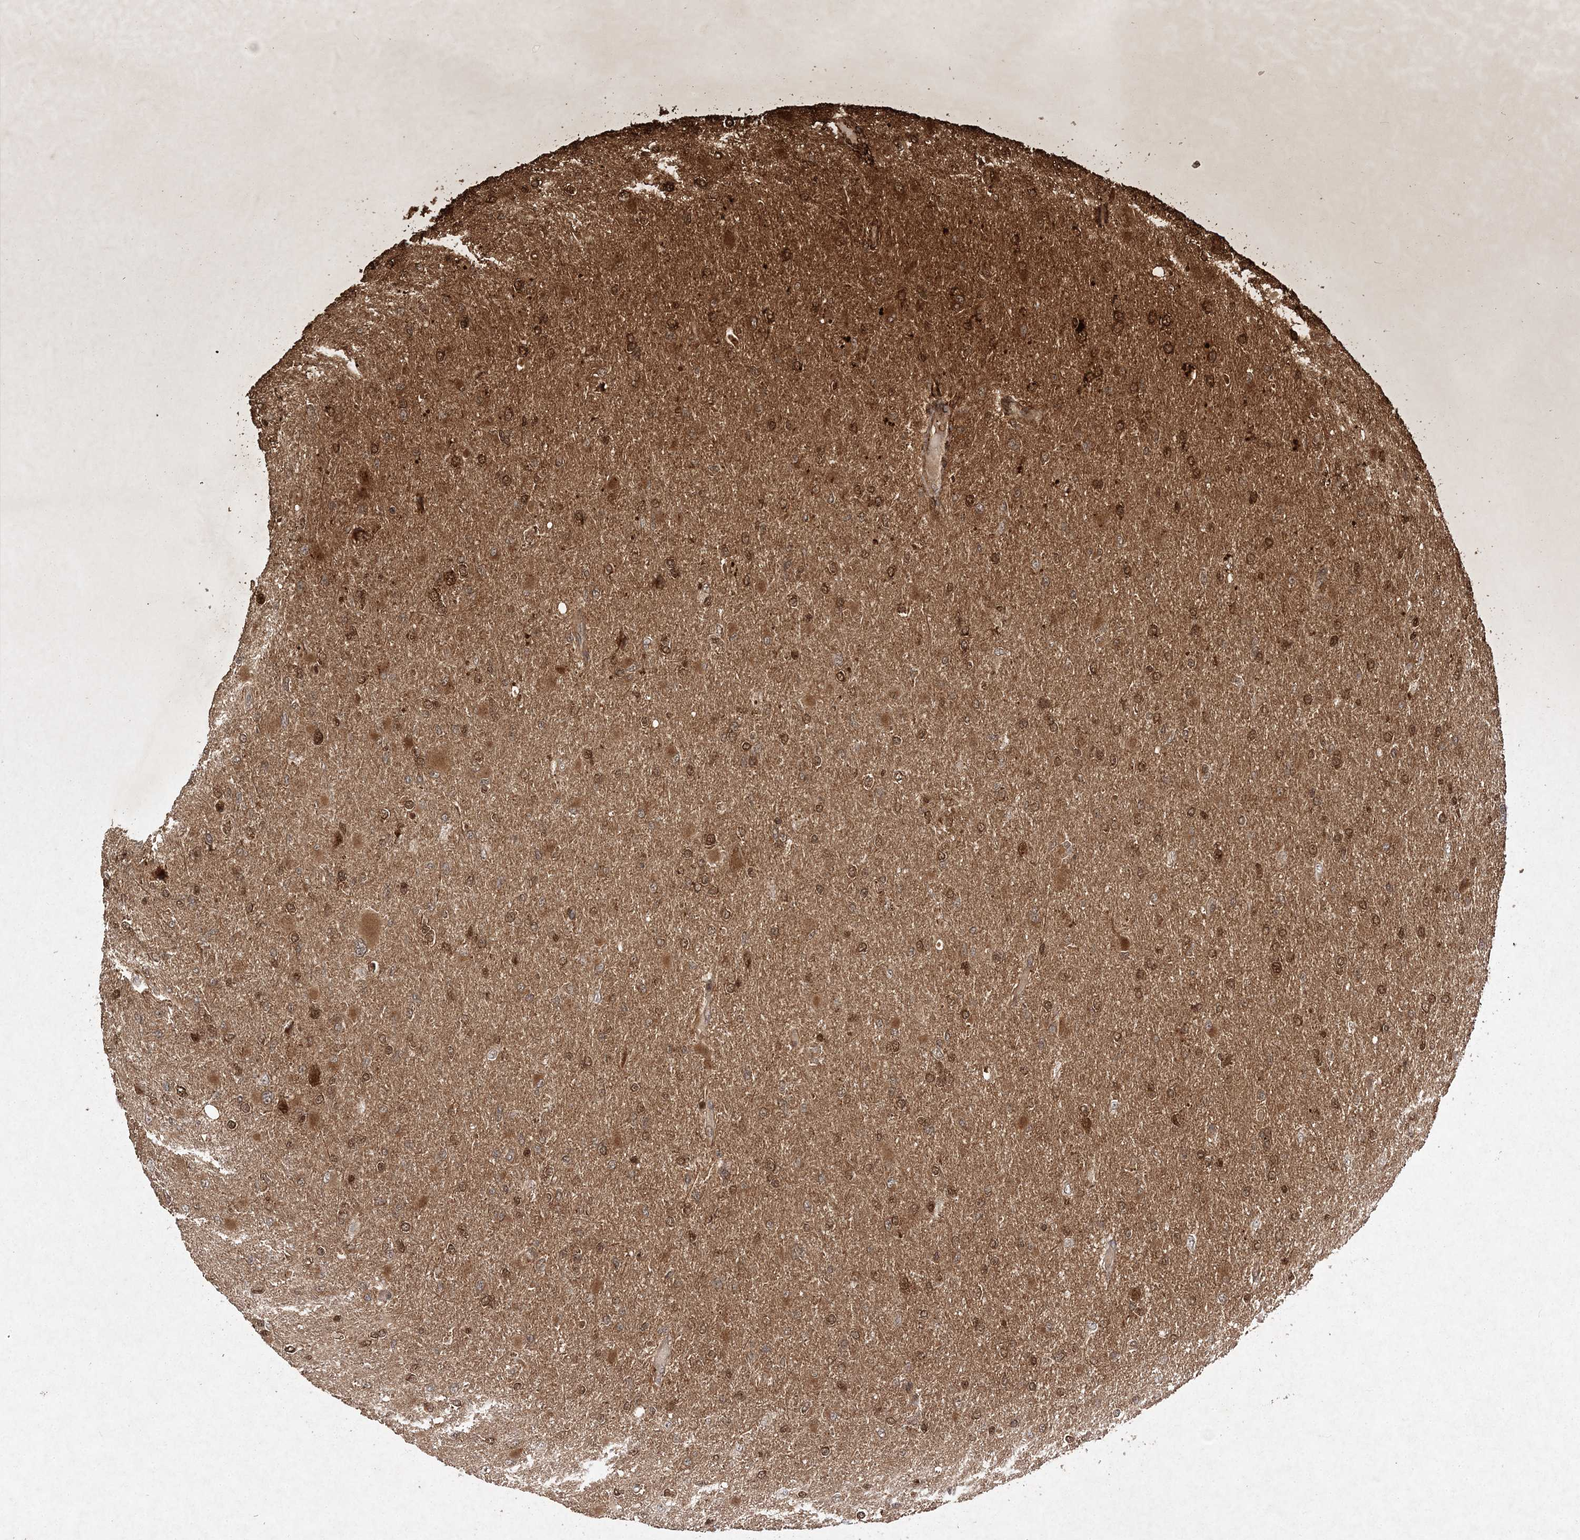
{"staining": {"intensity": "moderate", "quantity": ">75%", "location": "nuclear"}, "tissue": "glioma", "cell_type": "Tumor cells", "image_type": "cancer", "snomed": [{"axis": "morphology", "description": "Glioma, malignant, High grade"}, {"axis": "topography", "description": "Cerebral cortex"}], "caption": "A brown stain highlights moderate nuclear expression of a protein in human malignant high-grade glioma tumor cells.", "gene": "NIF3L1", "patient": {"sex": "female", "age": 36}}